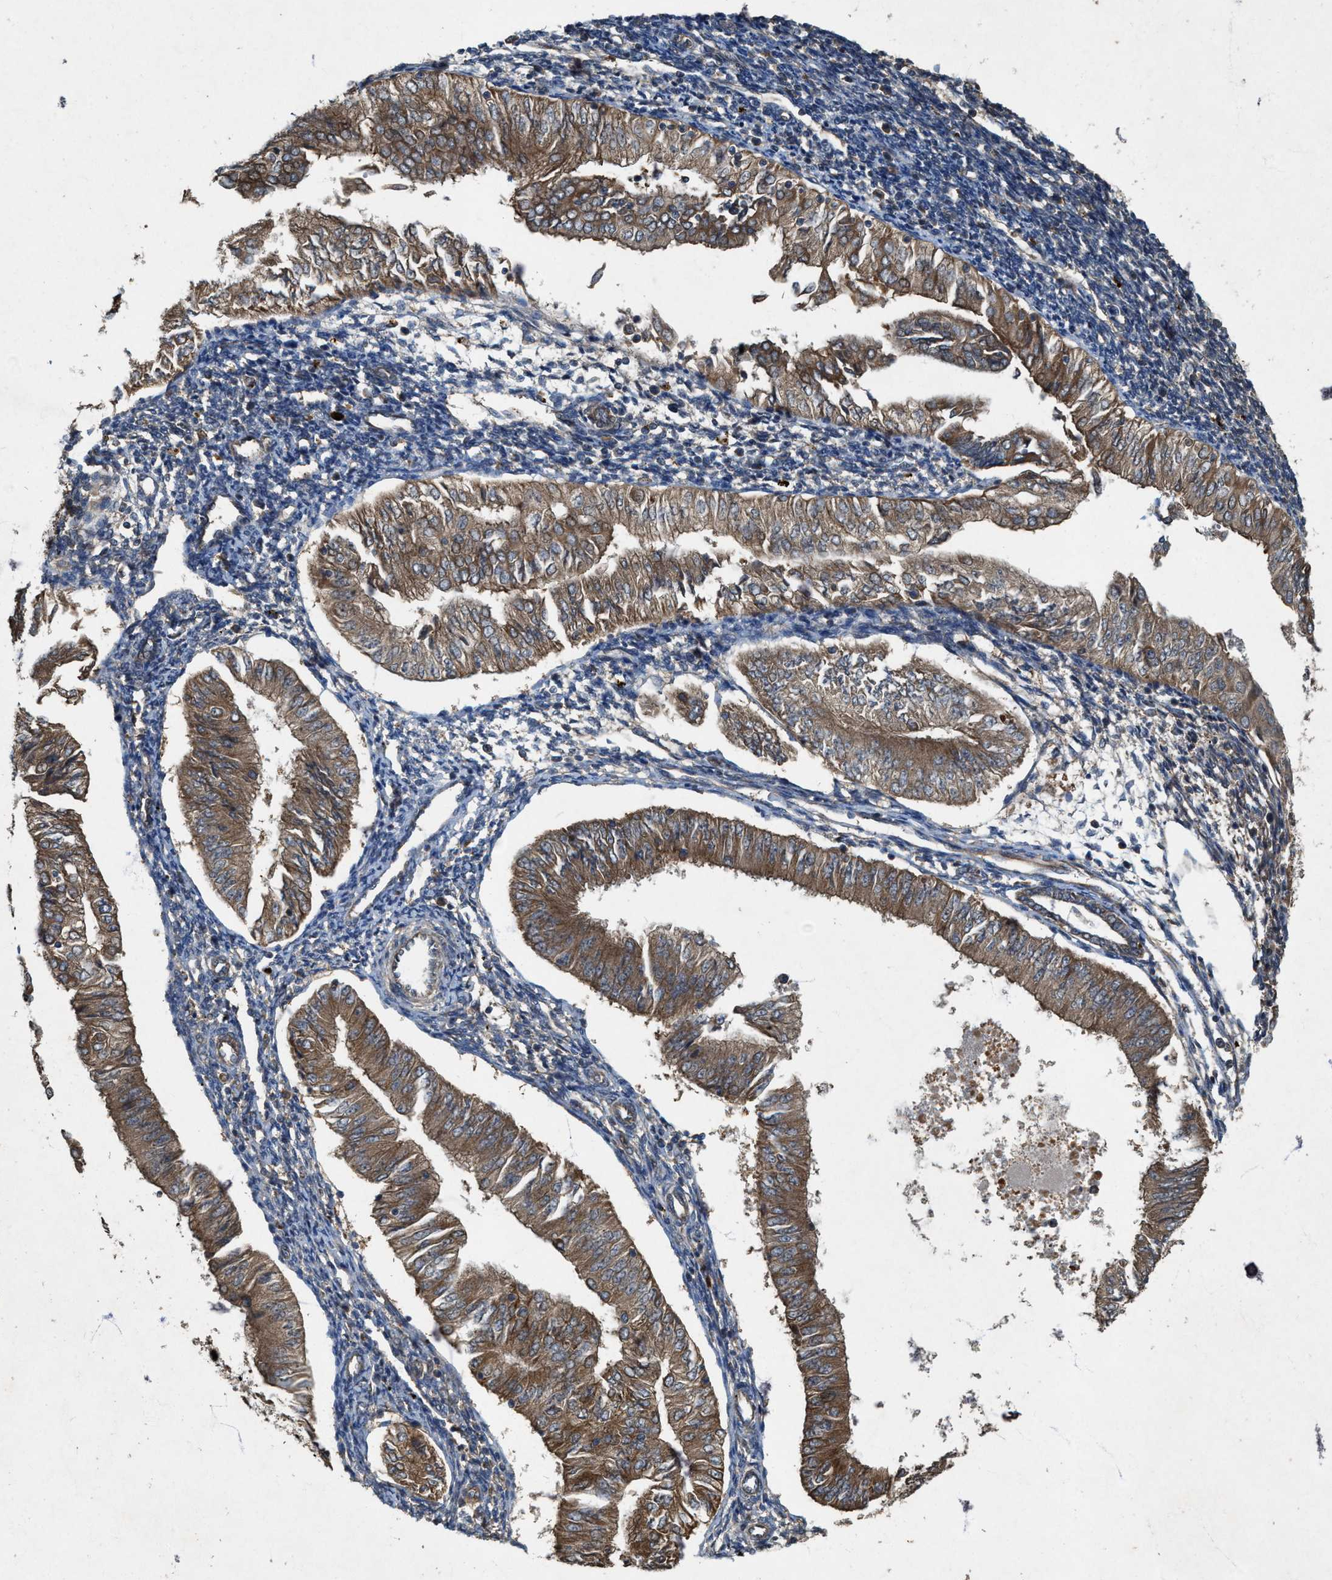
{"staining": {"intensity": "moderate", "quantity": ">75%", "location": "cytoplasmic/membranous"}, "tissue": "endometrial cancer", "cell_type": "Tumor cells", "image_type": "cancer", "snomed": [{"axis": "morphology", "description": "Normal tissue, NOS"}, {"axis": "morphology", "description": "Adenocarcinoma, NOS"}, {"axis": "topography", "description": "Endometrium"}], "caption": "The immunohistochemical stain shows moderate cytoplasmic/membranous staining in tumor cells of adenocarcinoma (endometrial) tissue.", "gene": "PDP2", "patient": {"sex": "female", "age": 53}}